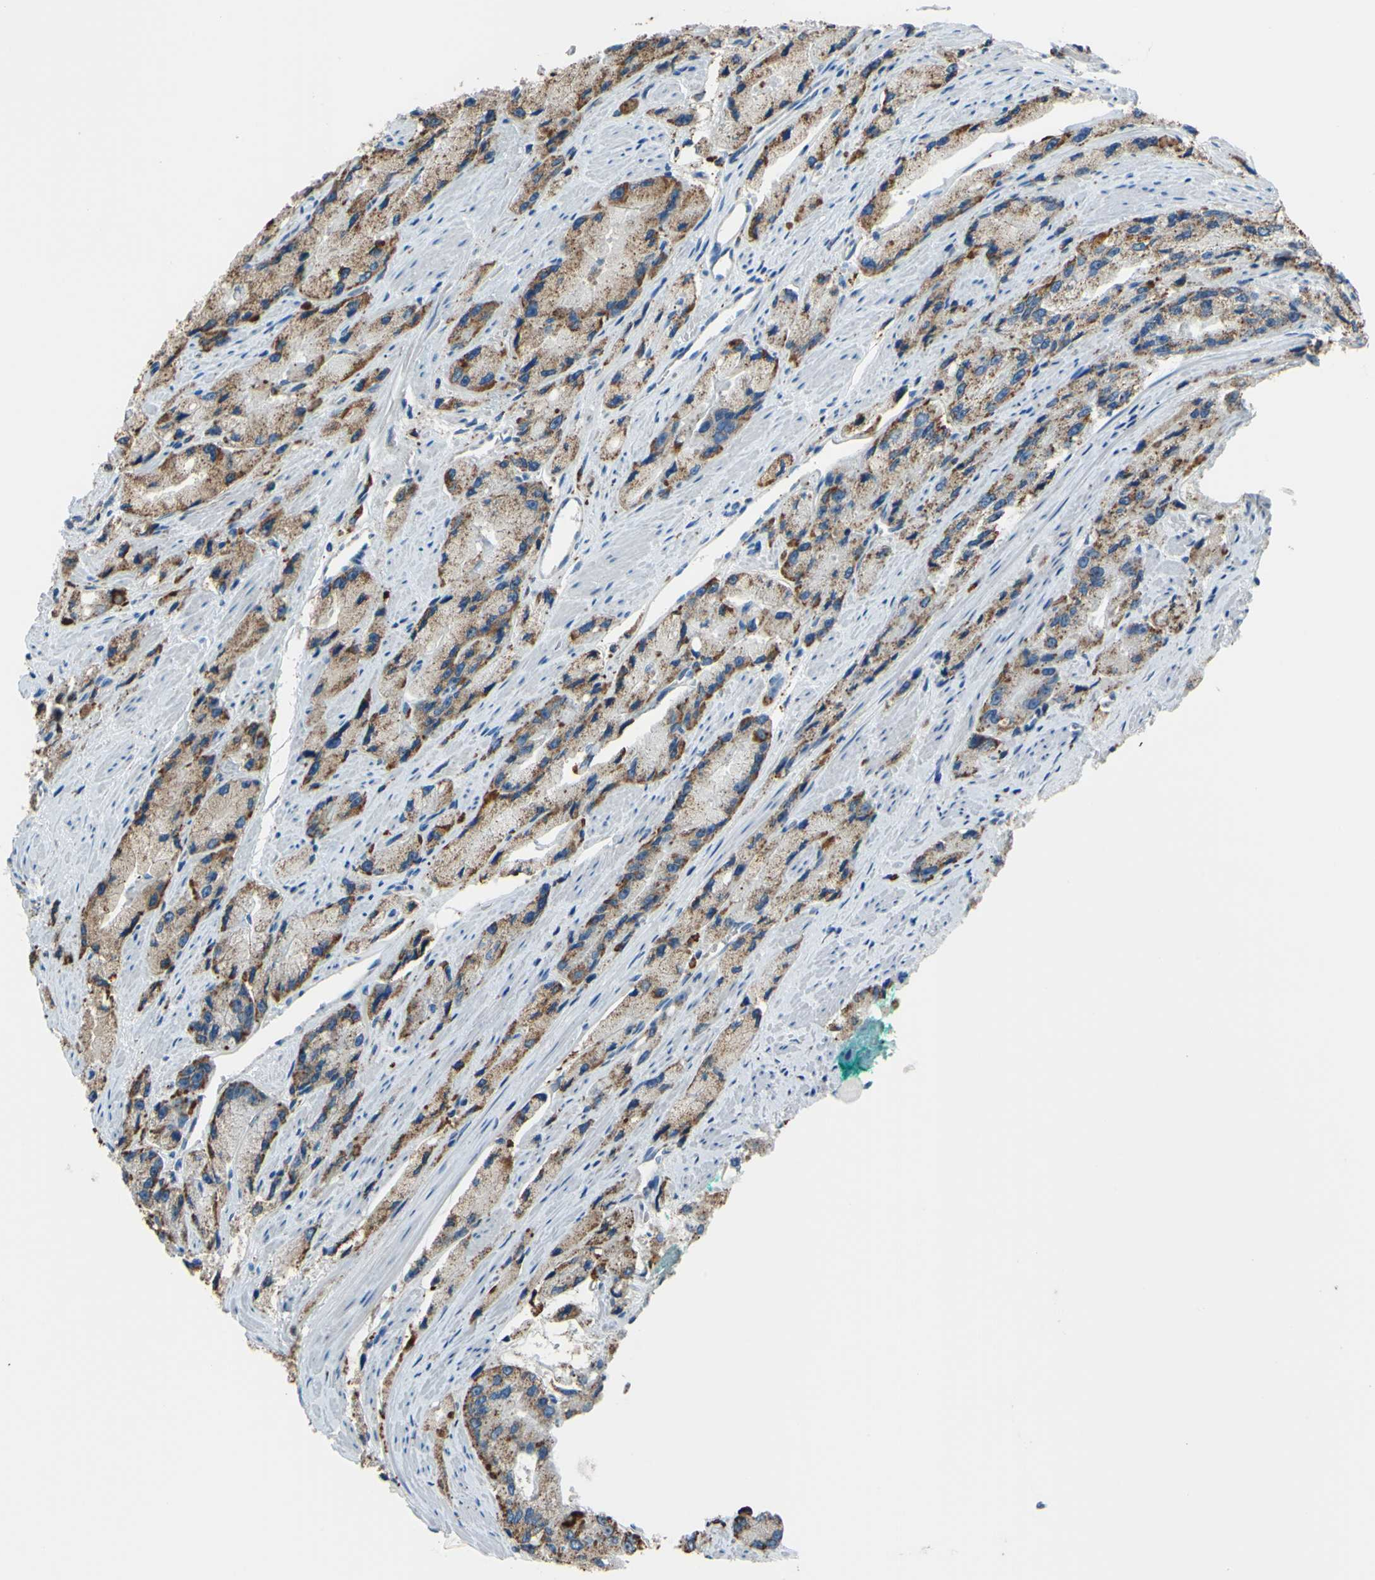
{"staining": {"intensity": "moderate", "quantity": ">75%", "location": "cytoplasmic/membranous"}, "tissue": "prostate cancer", "cell_type": "Tumor cells", "image_type": "cancer", "snomed": [{"axis": "morphology", "description": "Adenocarcinoma, High grade"}, {"axis": "topography", "description": "Prostate"}], "caption": "IHC of prostate high-grade adenocarcinoma displays medium levels of moderate cytoplasmic/membranous expression in about >75% of tumor cells.", "gene": "CTSD", "patient": {"sex": "male", "age": 58}}